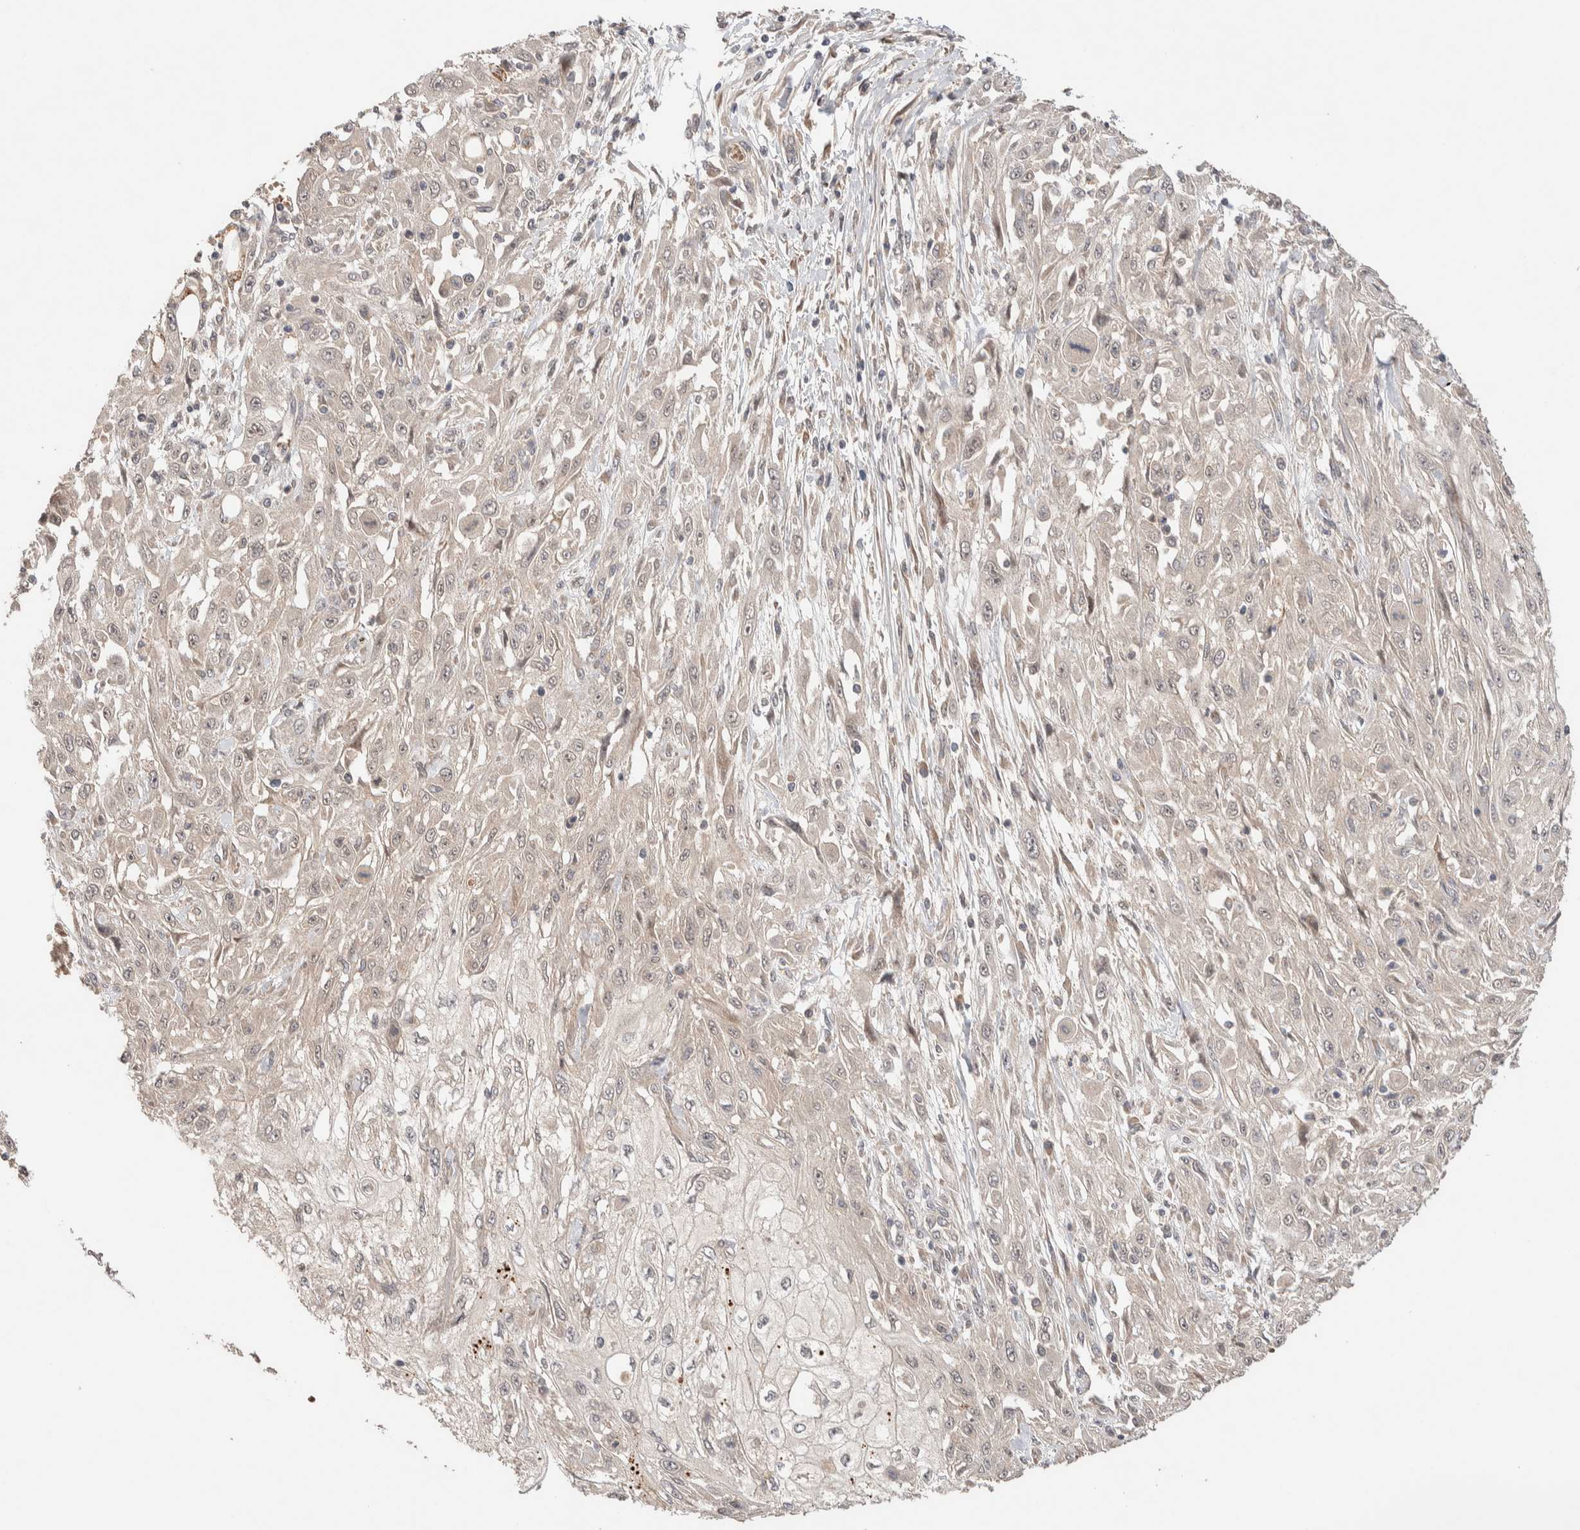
{"staining": {"intensity": "negative", "quantity": "none", "location": "none"}, "tissue": "skin cancer", "cell_type": "Tumor cells", "image_type": "cancer", "snomed": [{"axis": "morphology", "description": "Squamous cell carcinoma, NOS"}, {"axis": "morphology", "description": "Squamous cell carcinoma, metastatic, NOS"}, {"axis": "topography", "description": "Skin"}, {"axis": "topography", "description": "Lymph node"}], "caption": "This histopathology image is of squamous cell carcinoma (skin) stained with immunohistochemistry (IHC) to label a protein in brown with the nuclei are counter-stained blue. There is no staining in tumor cells. Brightfield microscopy of immunohistochemistry stained with DAB (brown) and hematoxylin (blue), captured at high magnification.", "gene": "CASK", "patient": {"sex": "male", "age": 75}}